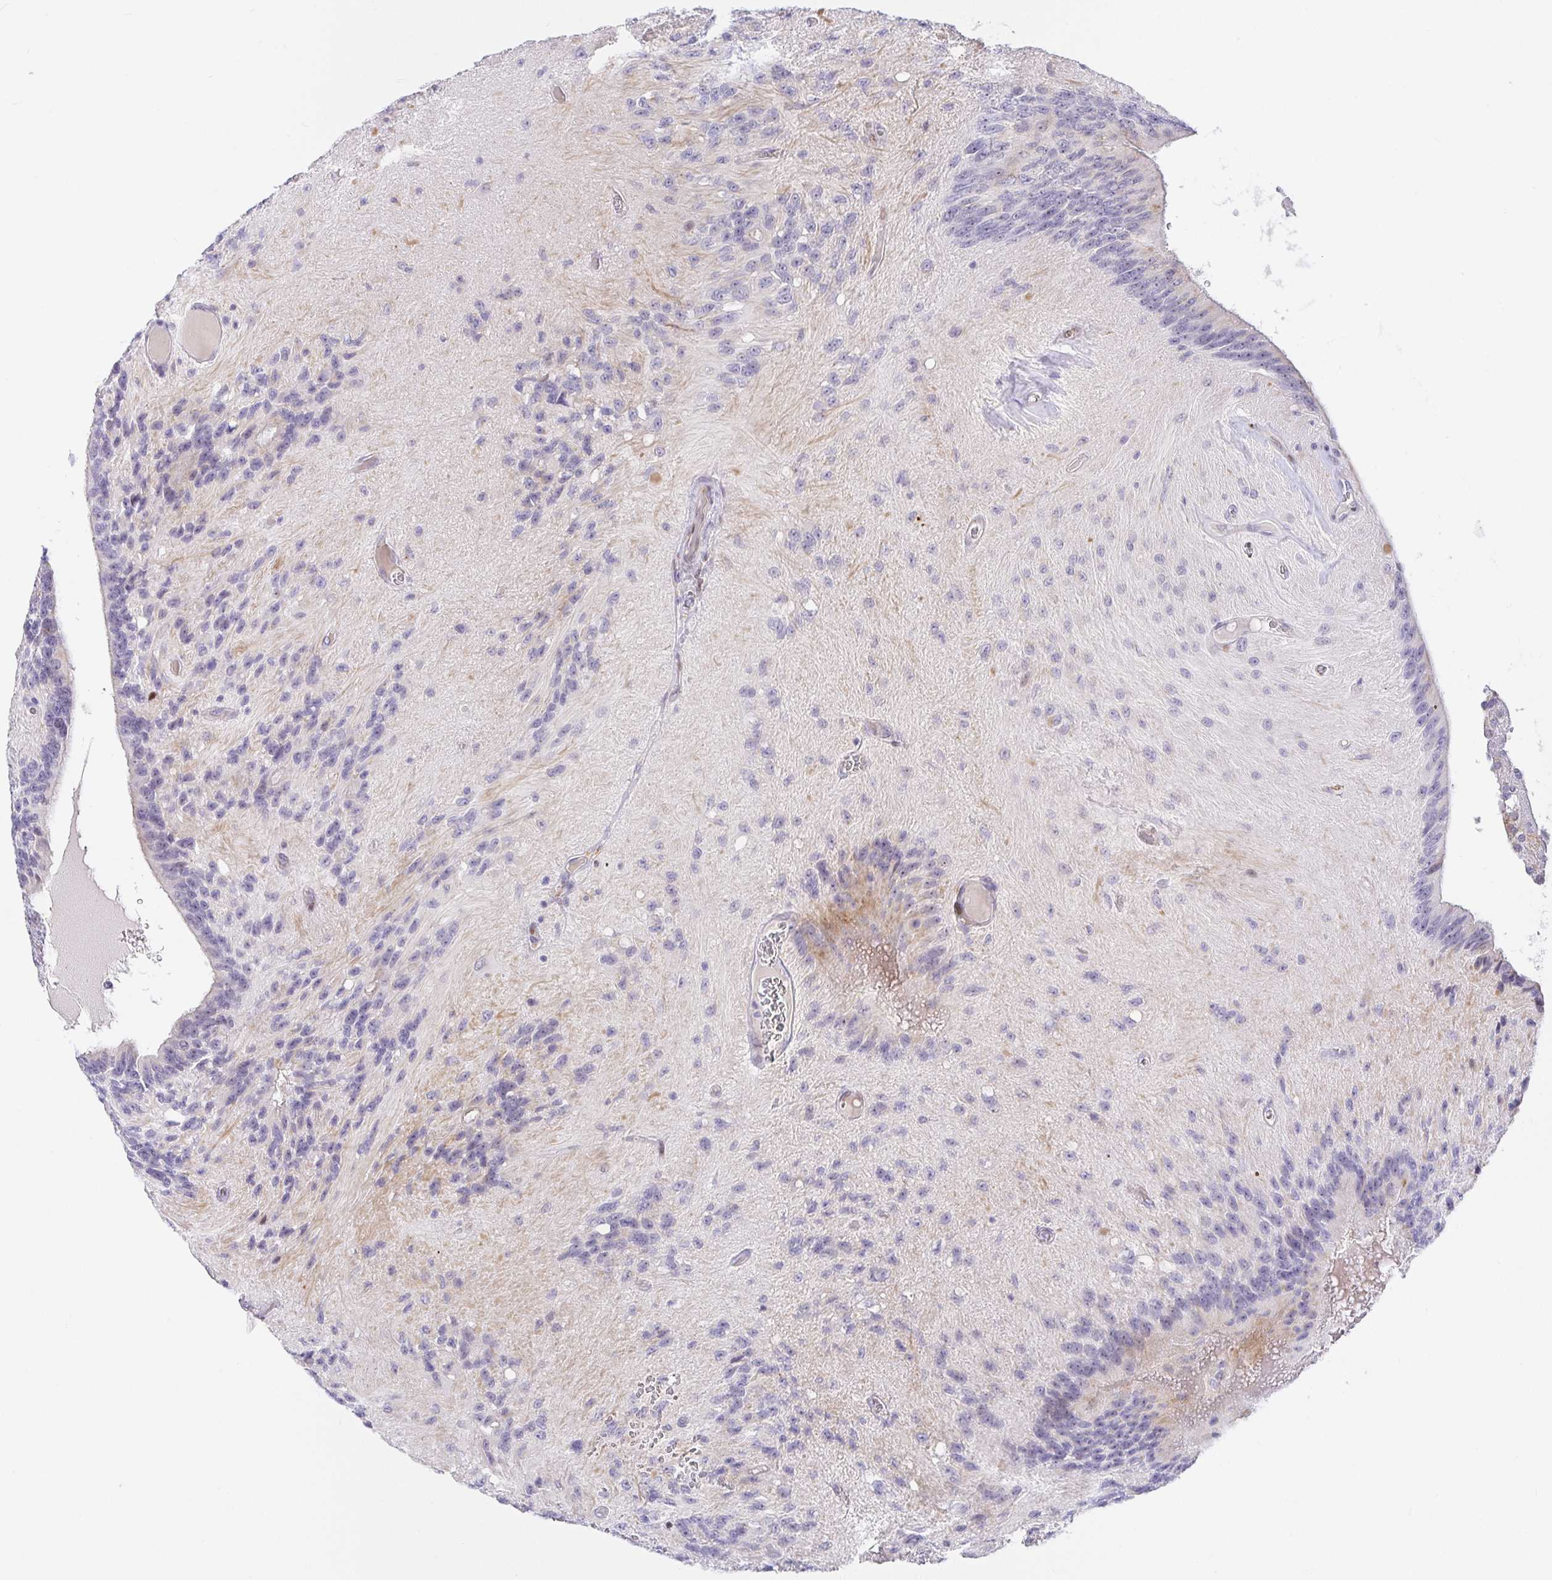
{"staining": {"intensity": "negative", "quantity": "none", "location": "none"}, "tissue": "glioma", "cell_type": "Tumor cells", "image_type": "cancer", "snomed": [{"axis": "morphology", "description": "Glioma, malignant, Low grade"}, {"axis": "topography", "description": "Brain"}], "caption": "A high-resolution micrograph shows immunohistochemistry (IHC) staining of low-grade glioma (malignant), which shows no significant positivity in tumor cells.", "gene": "KBTBD13", "patient": {"sex": "male", "age": 31}}